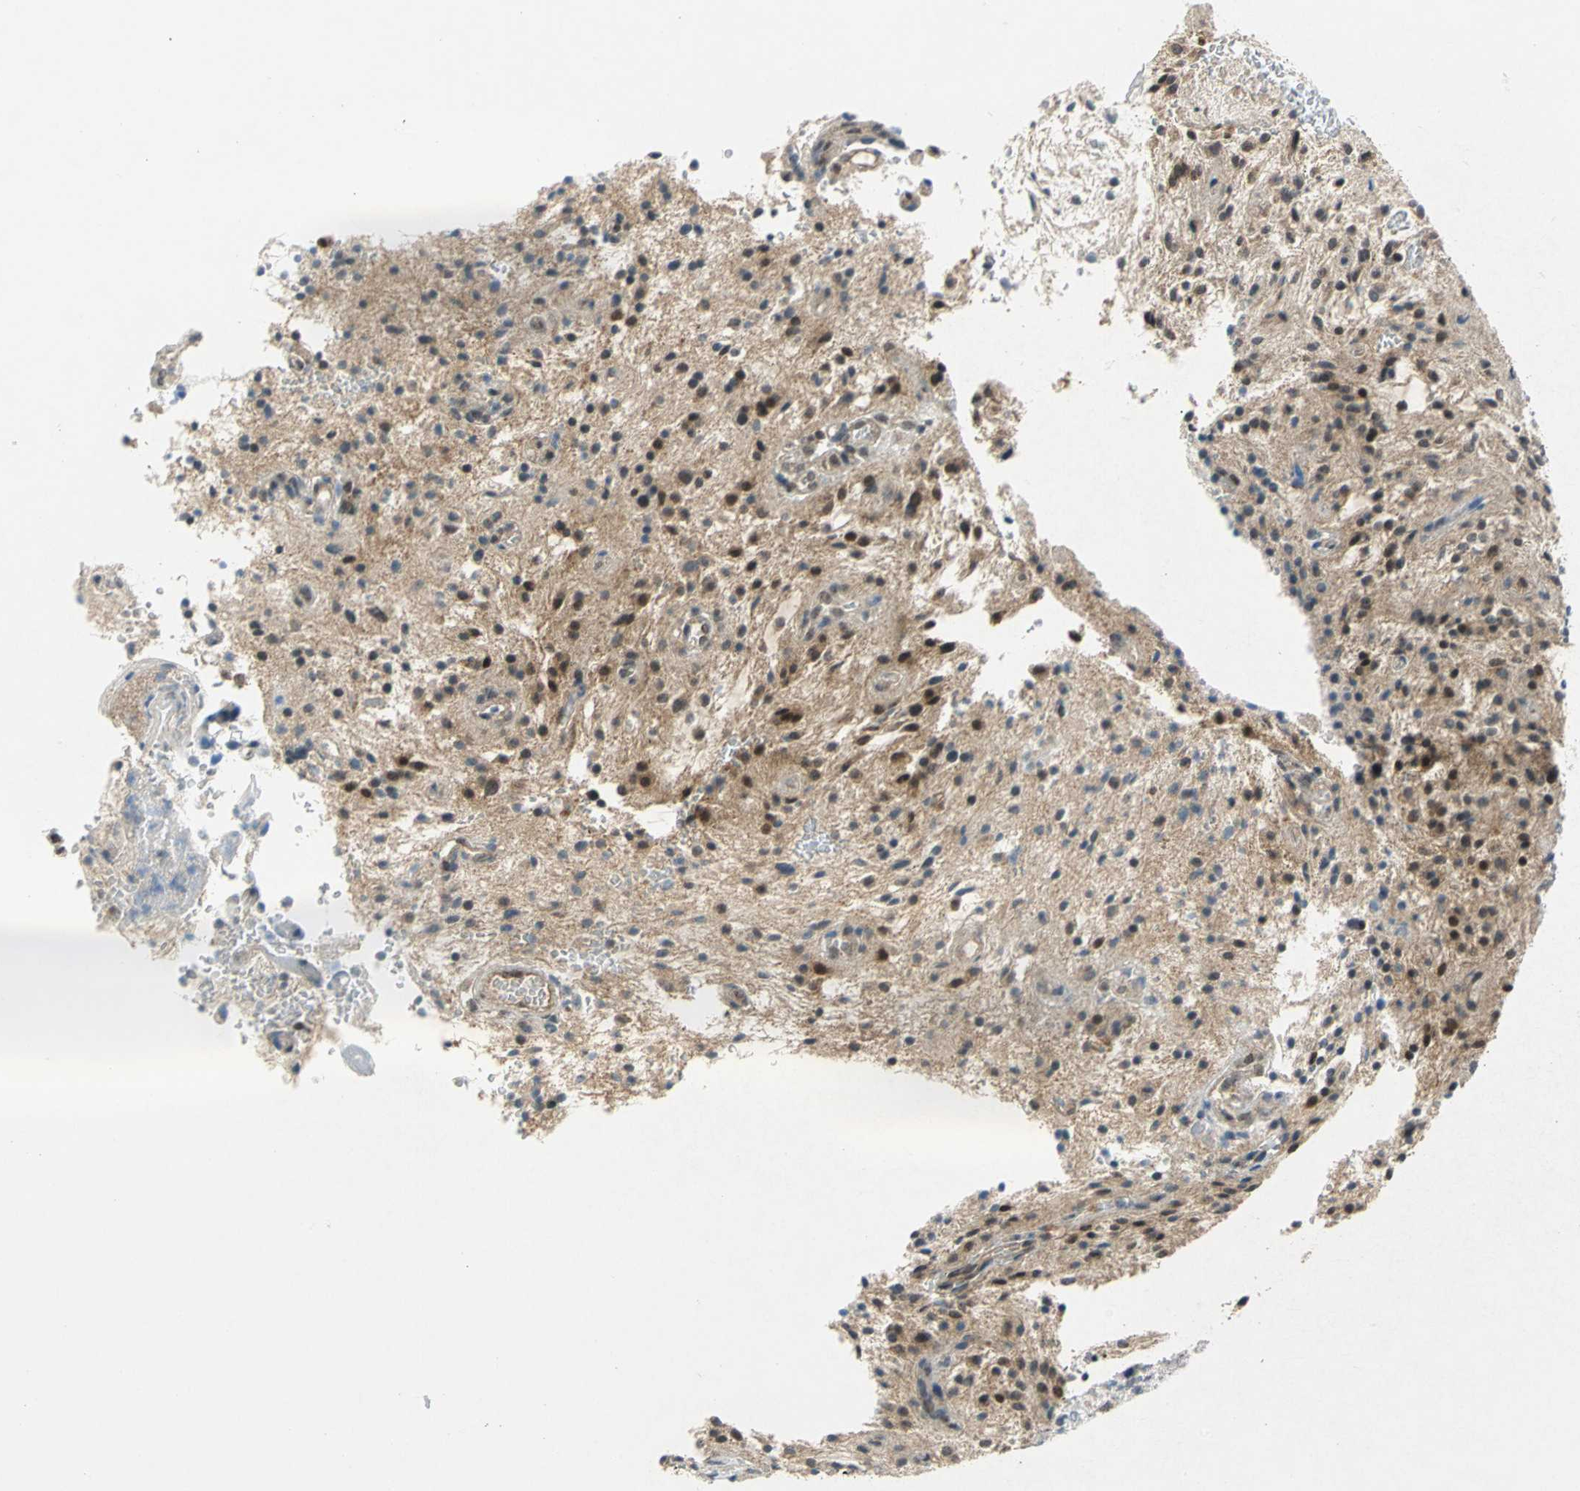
{"staining": {"intensity": "strong", "quantity": "25%-75%", "location": "nuclear"}, "tissue": "glioma", "cell_type": "Tumor cells", "image_type": "cancer", "snomed": [{"axis": "morphology", "description": "Glioma, malignant, NOS"}, {"axis": "topography", "description": "Cerebellum"}], "caption": "High-magnification brightfield microscopy of glioma stained with DAB (brown) and counterstained with hematoxylin (blue). tumor cells exhibit strong nuclear expression is appreciated in approximately25%-75% of cells.", "gene": "PIN1", "patient": {"sex": "female", "age": 10}}